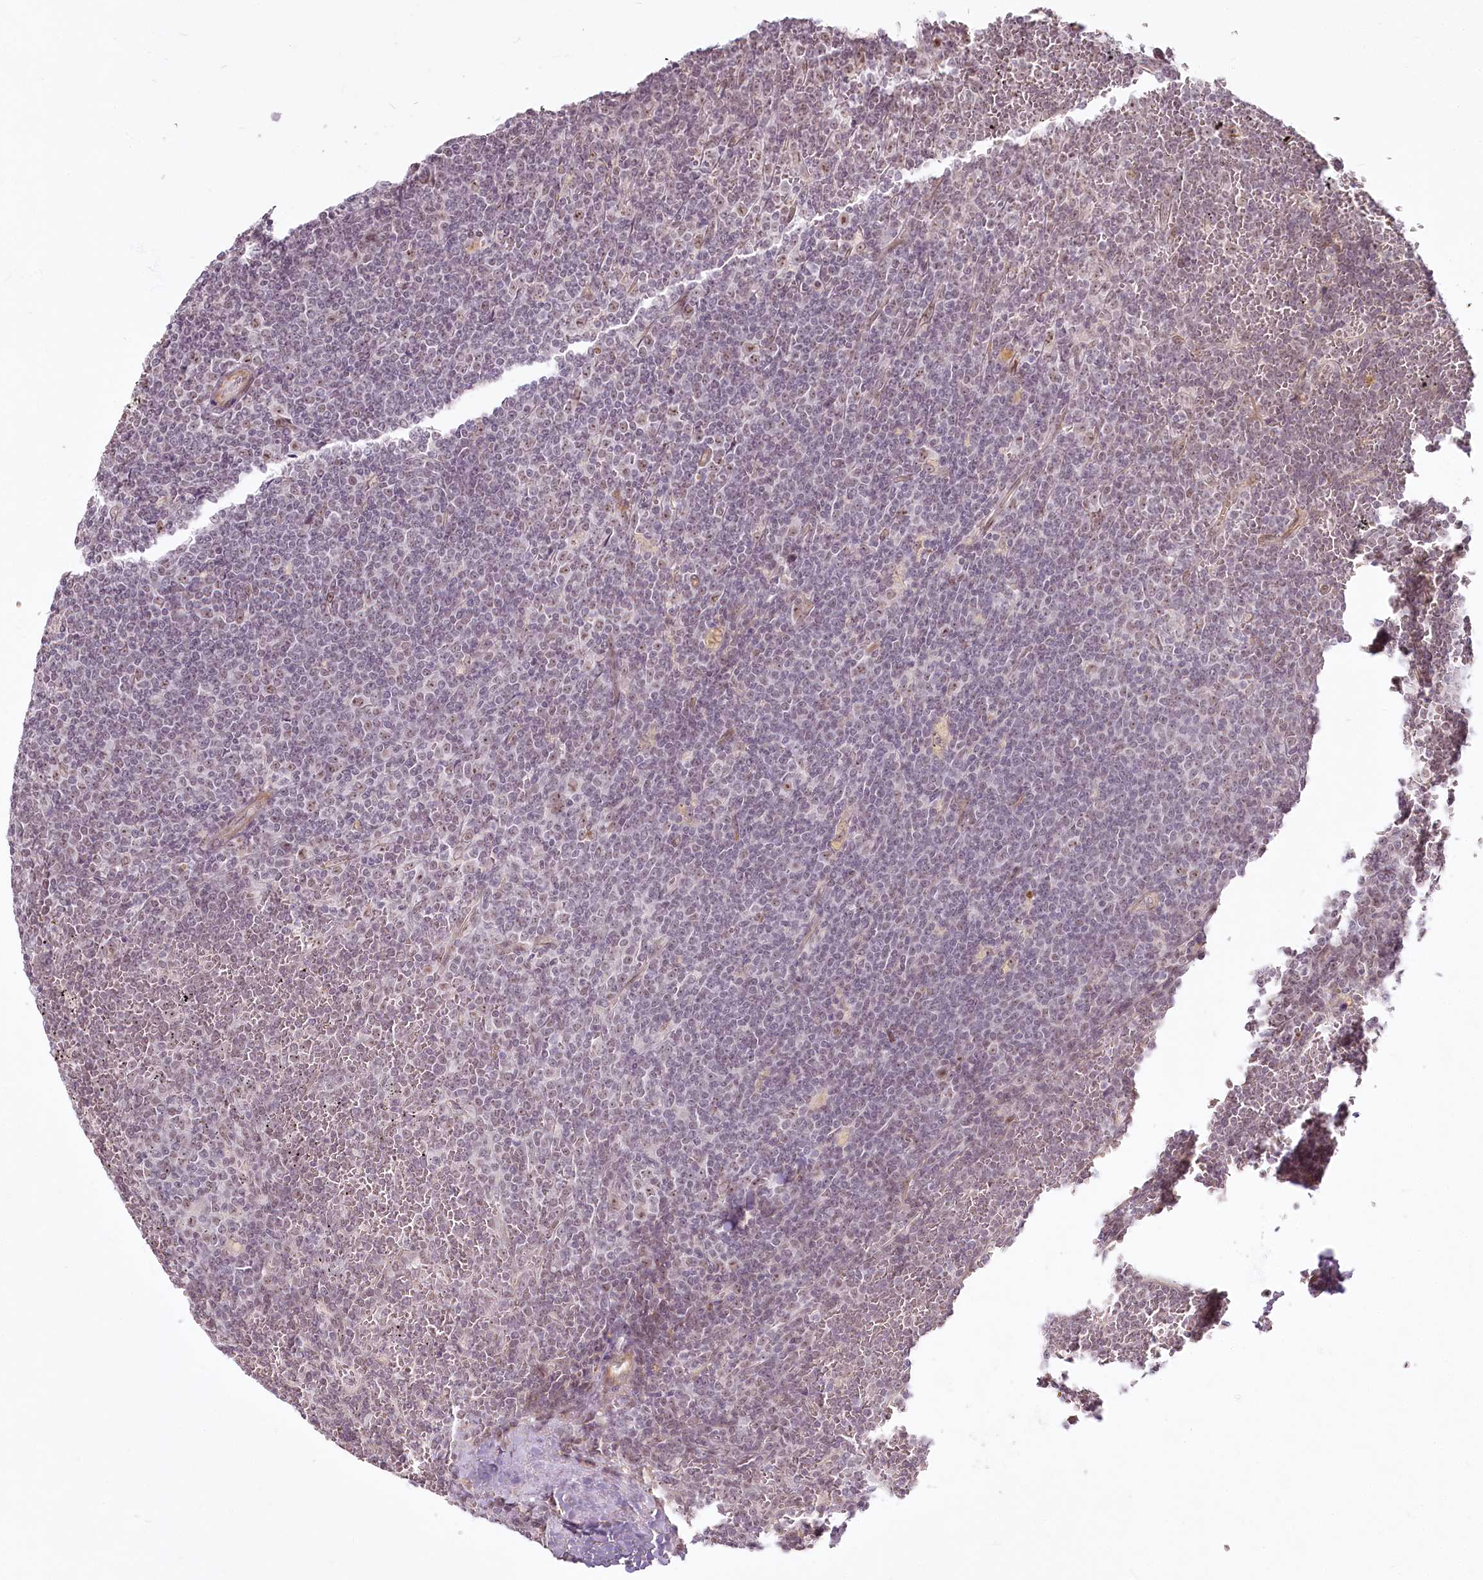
{"staining": {"intensity": "weak", "quantity": "25%-75%", "location": "nuclear"}, "tissue": "lymphoma", "cell_type": "Tumor cells", "image_type": "cancer", "snomed": [{"axis": "morphology", "description": "Malignant lymphoma, non-Hodgkin's type, Low grade"}, {"axis": "topography", "description": "Spleen"}], "caption": "A brown stain labels weak nuclear expression of a protein in human lymphoma tumor cells. The staining was performed using DAB (3,3'-diaminobenzidine) to visualize the protein expression in brown, while the nuclei were stained in blue with hematoxylin (Magnification: 20x).", "gene": "EXOSC7", "patient": {"sex": "female", "age": 19}}